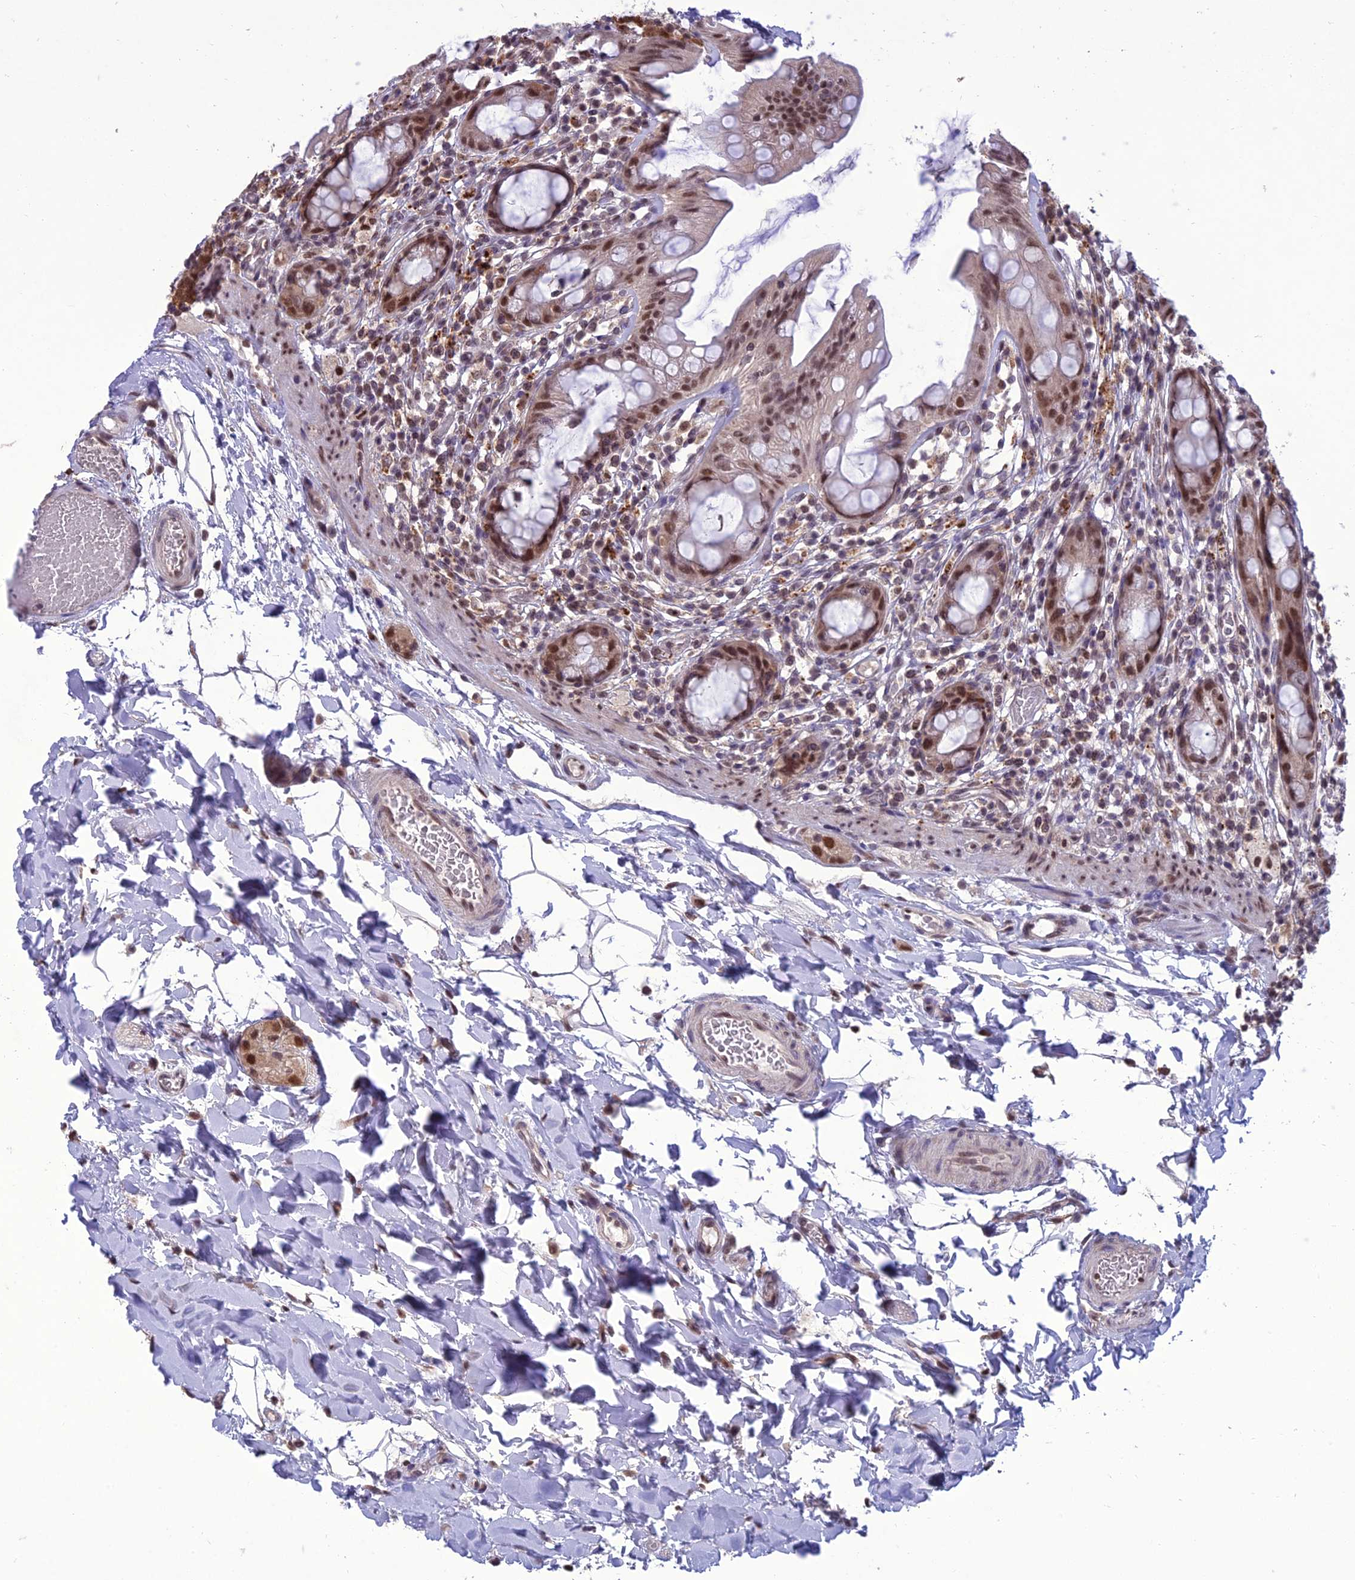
{"staining": {"intensity": "moderate", "quantity": ">75%", "location": "nuclear"}, "tissue": "rectum", "cell_type": "Glandular cells", "image_type": "normal", "snomed": [{"axis": "morphology", "description": "Normal tissue, NOS"}, {"axis": "topography", "description": "Rectum"}], "caption": "Protein expression analysis of normal human rectum reveals moderate nuclear positivity in about >75% of glandular cells.", "gene": "RANBP3", "patient": {"sex": "female", "age": 57}}